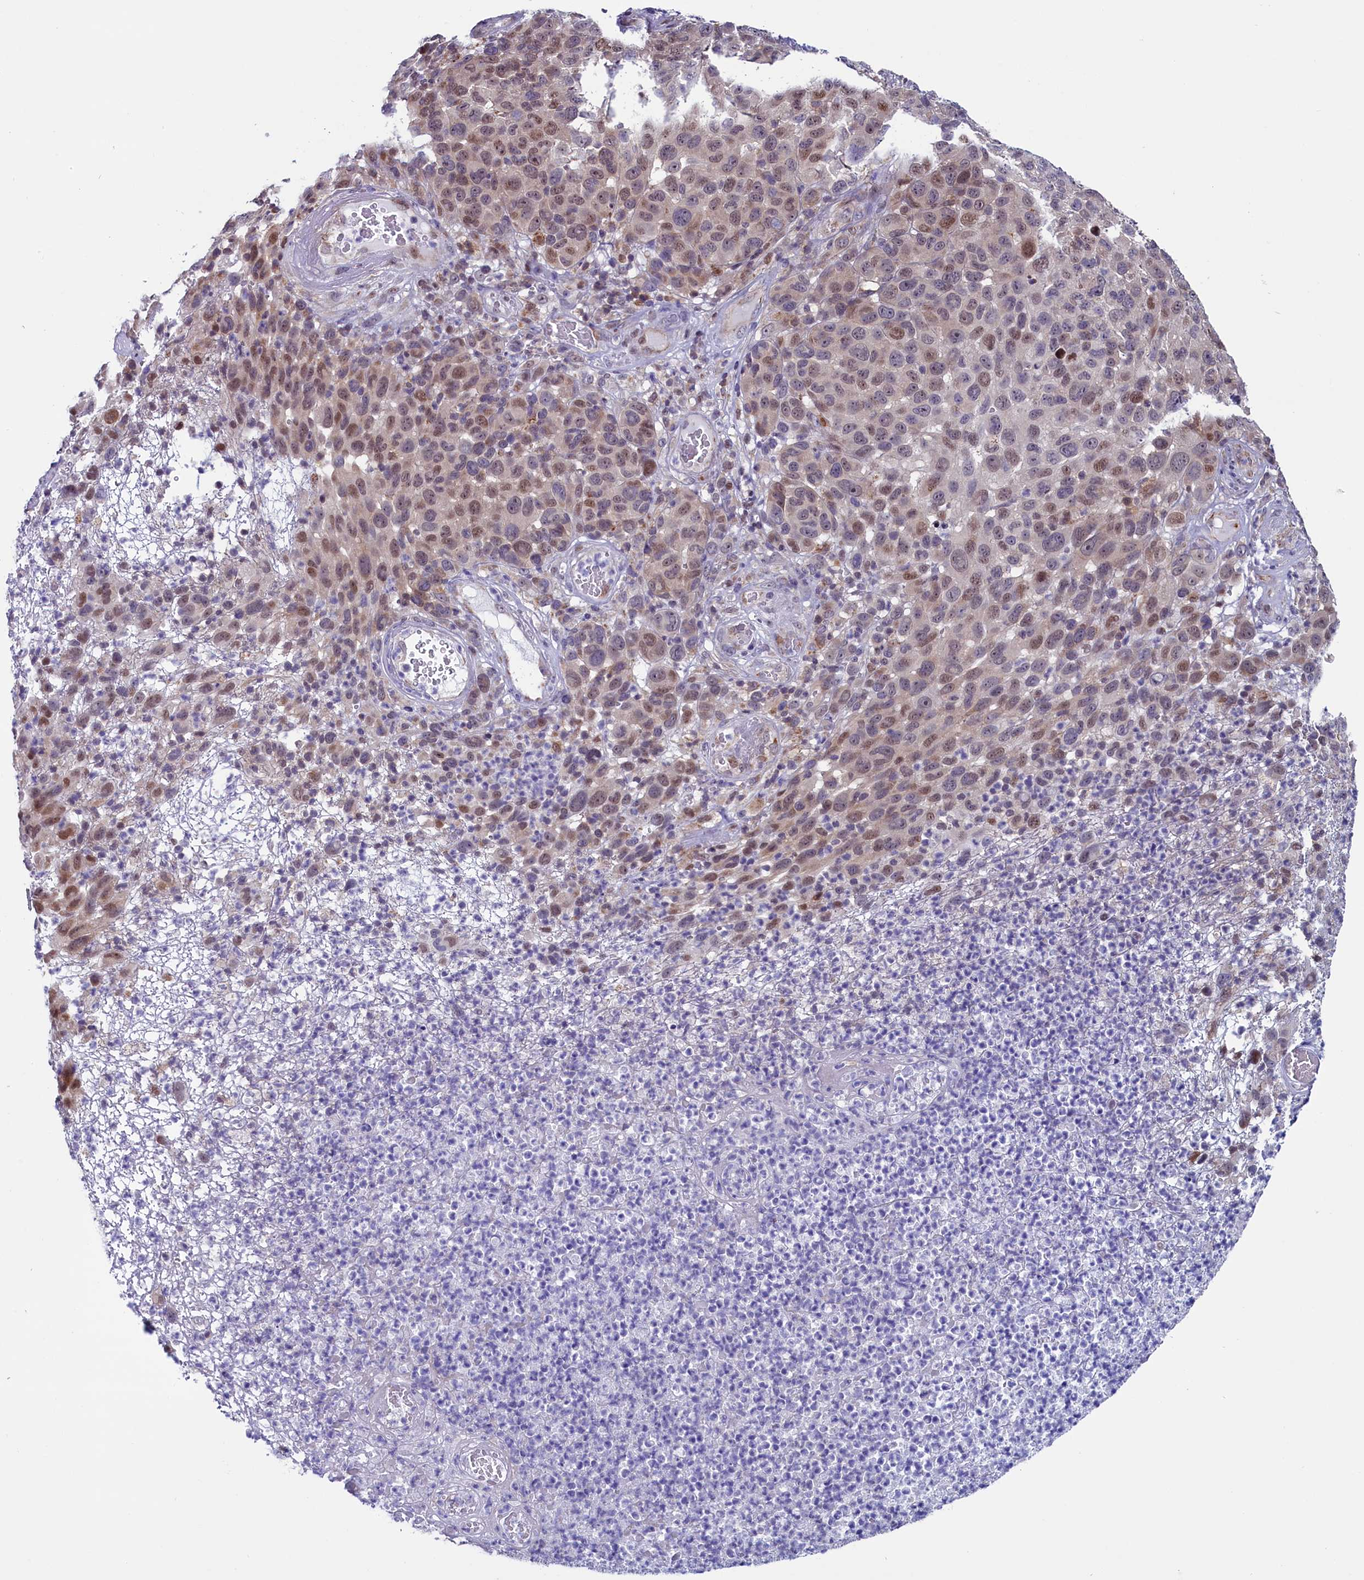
{"staining": {"intensity": "moderate", "quantity": "25%-75%", "location": "nuclear"}, "tissue": "melanoma", "cell_type": "Tumor cells", "image_type": "cancer", "snomed": [{"axis": "morphology", "description": "Malignant melanoma, NOS"}, {"axis": "topography", "description": "Skin"}], "caption": "Melanoma stained with a brown dye shows moderate nuclear positive staining in approximately 25%-75% of tumor cells.", "gene": "CIAPIN1", "patient": {"sex": "male", "age": 49}}